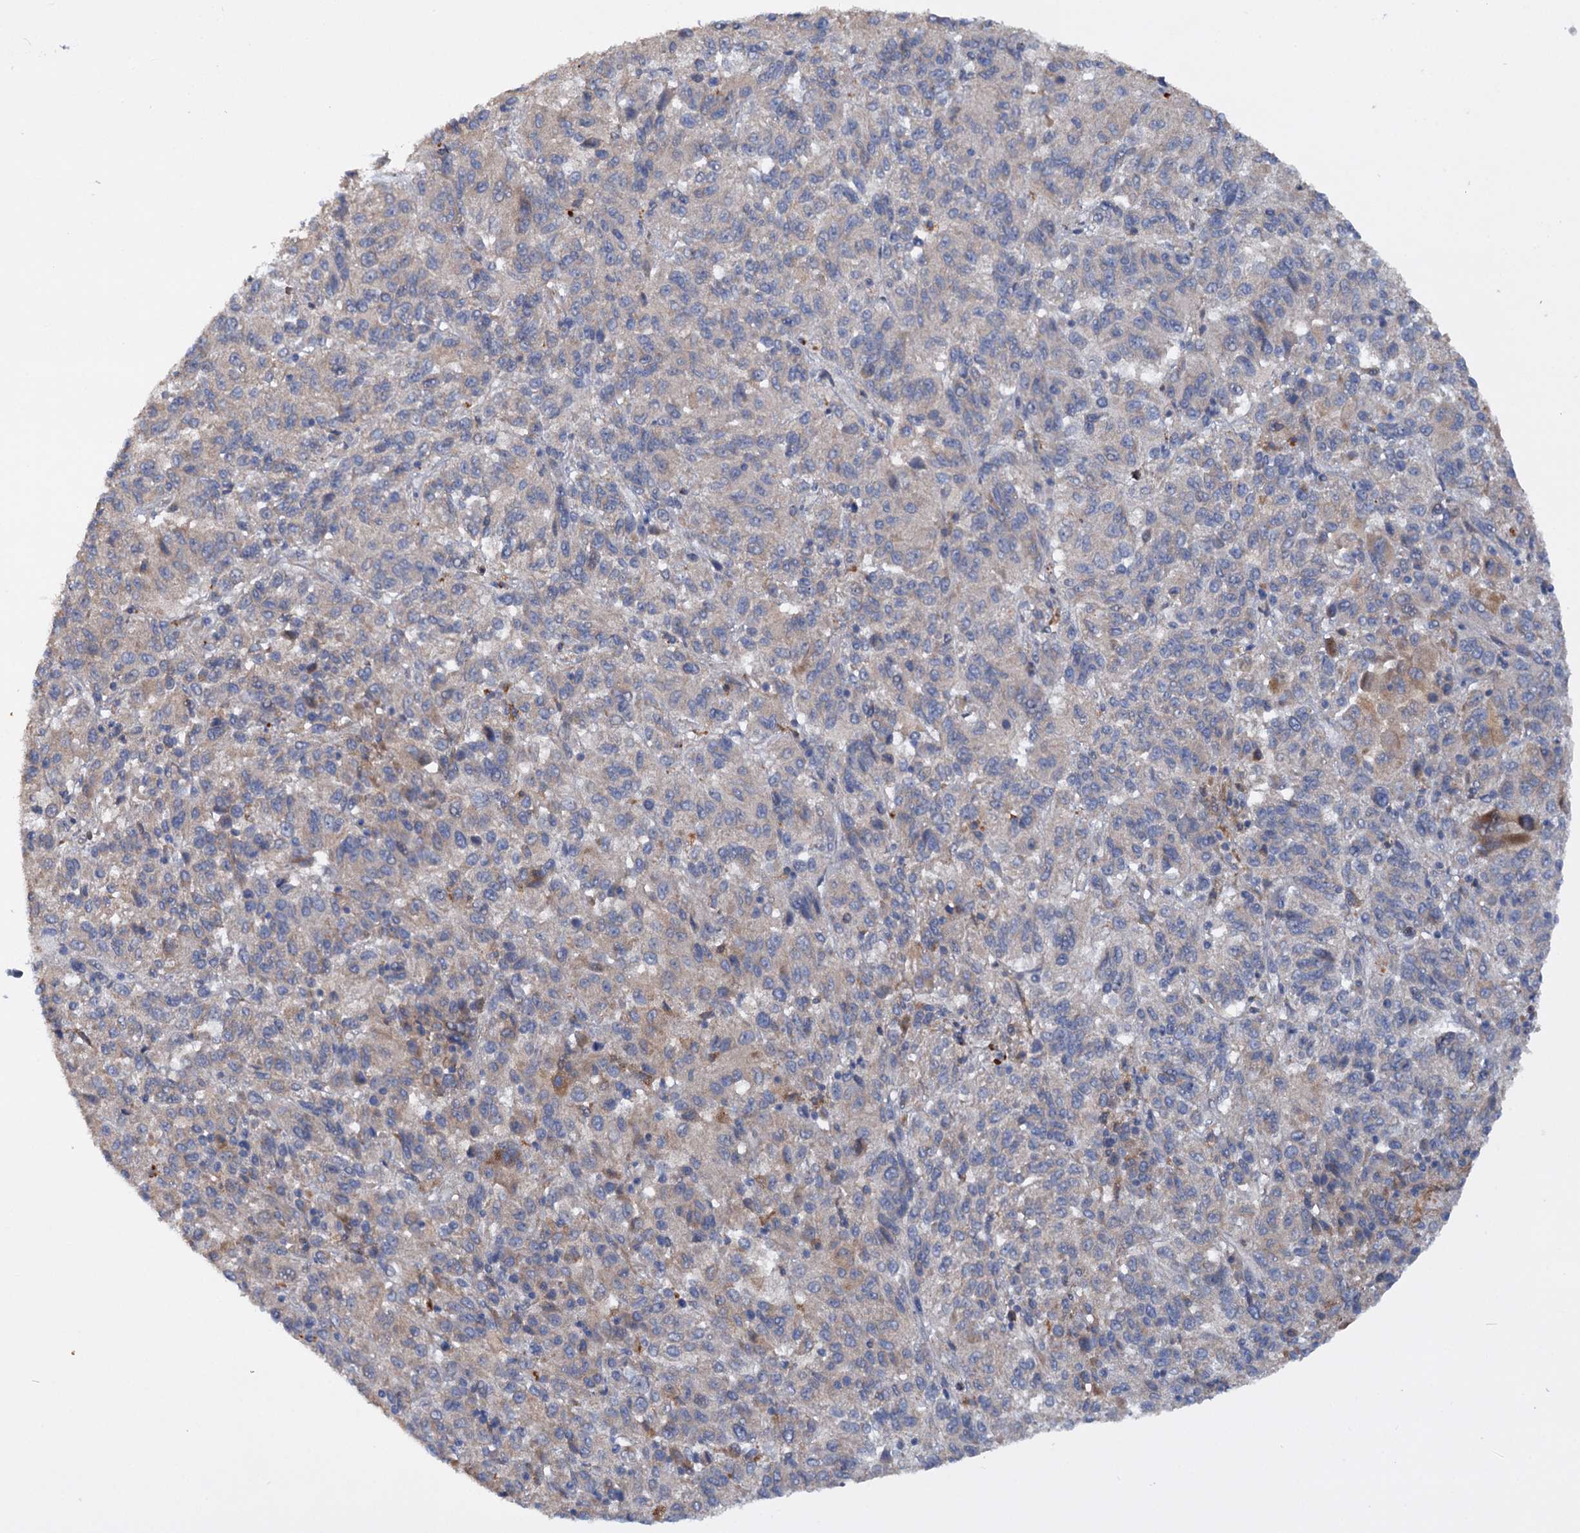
{"staining": {"intensity": "negative", "quantity": "none", "location": "none"}, "tissue": "melanoma", "cell_type": "Tumor cells", "image_type": "cancer", "snomed": [{"axis": "morphology", "description": "Malignant melanoma, Metastatic site"}, {"axis": "topography", "description": "Lung"}], "caption": "This is a photomicrograph of IHC staining of malignant melanoma (metastatic site), which shows no staining in tumor cells. The staining is performed using DAB (3,3'-diaminobenzidine) brown chromogen with nuclei counter-stained in using hematoxylin.", "gene": "ETFBKMT", "patient": {"sex": "male", "age": 64}}